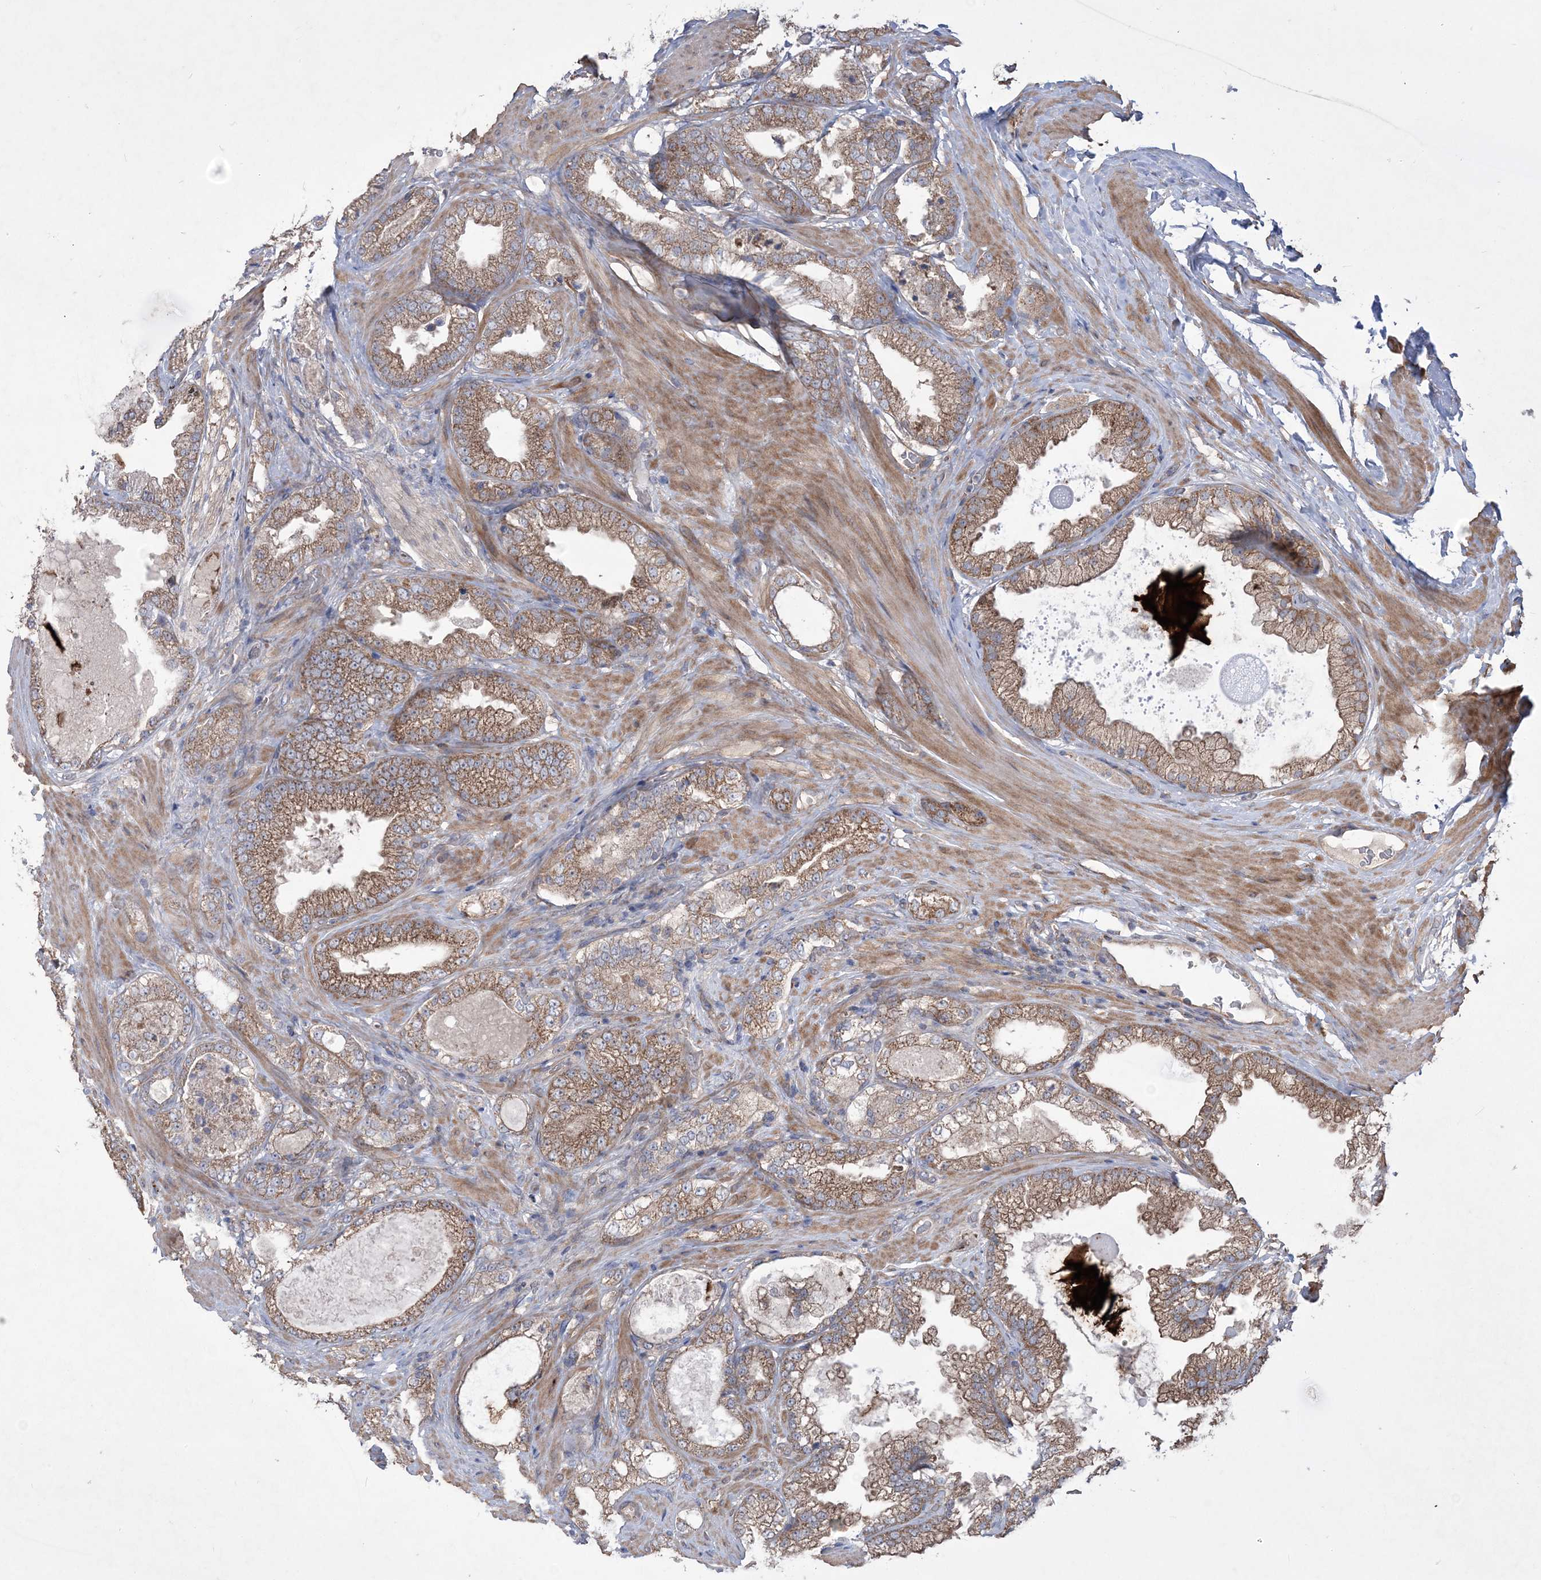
{"staining": {"intensity": "moderate", "quantity": "25%-75%", "location": "cytoplasmic/membranous"}, "tissue": "prostate cancer", "cell_type": "Tumor cells", "image_type": "cancer", "snomed": [{"axis": "morphology", "description": "Adenocarcinoma, High grade"}, {"axis": "topography", "description": "Prostate"}], "caption": "Immunohistochemical staining of prostate cancer (high-grade adenocarcinoma) demonstrates moderate cytoplasmic/membranous protein positivity in about 25%-75% of tumor cells.", "gene": "MTRF1L", "patient": {"sex": "male", "age": 58}}